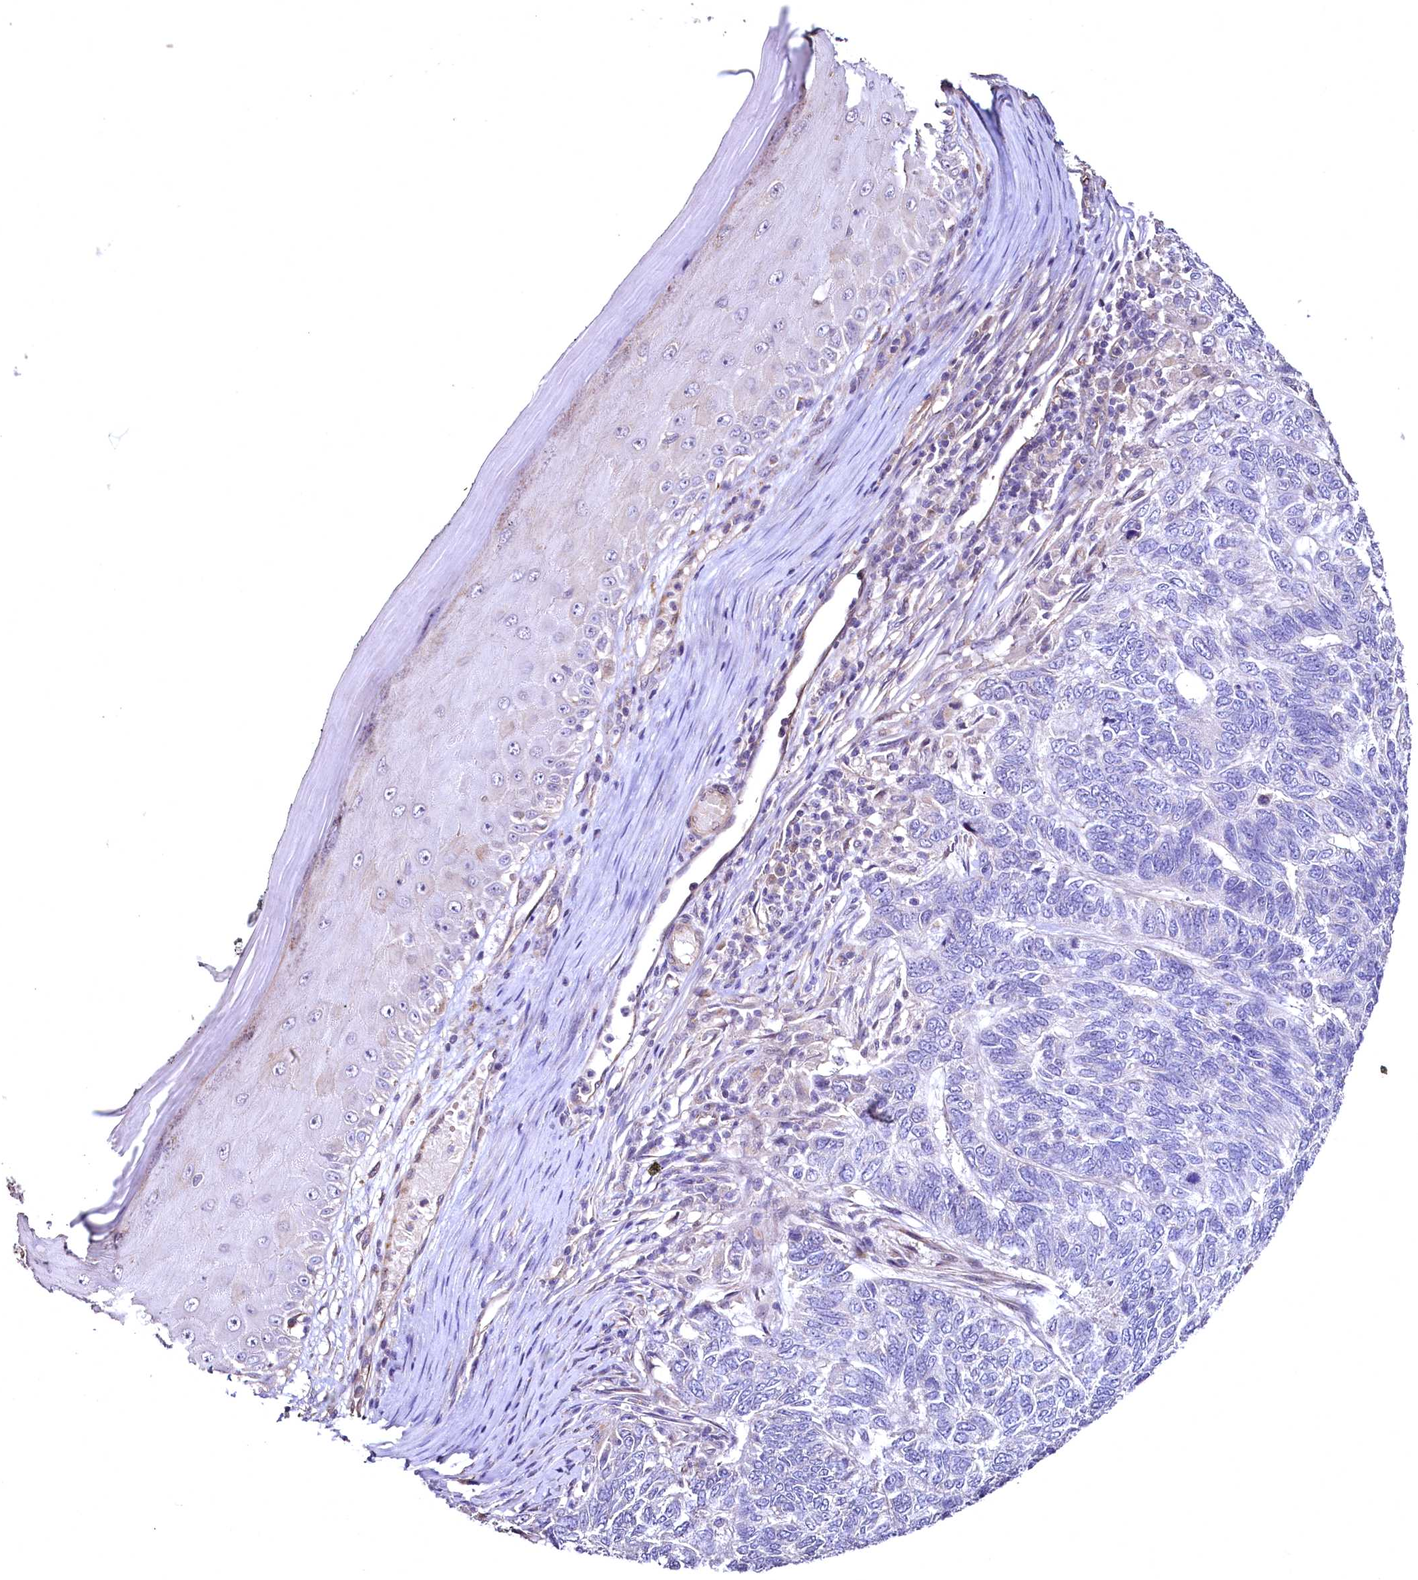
{"staining": {"intensity": "negative", "quantity": "none", "location": "none"}, "tissue": "skin cancer", "cell_type": "Tumor cells", "image_type": "cancer", "snomed": [{"axis": "morphology", "description": "Basal cell carcinoma"}, {"axis": "topography", "description": "Skin"}], "caption": "This image is of skin basal cell carcinoma stained with IHC to label a protein in brown with the nuclei are counter-stained blue. There is no staining in tumor cells. (Stains: DAB (3,3'-diaminobenzidine) immunohistochemistry with hematoxylin counter stain, Microscopy: brightfield microscopy at high magnification).", "gene": "TBCEL", "patient": {"sex": "female", "age": 65}}